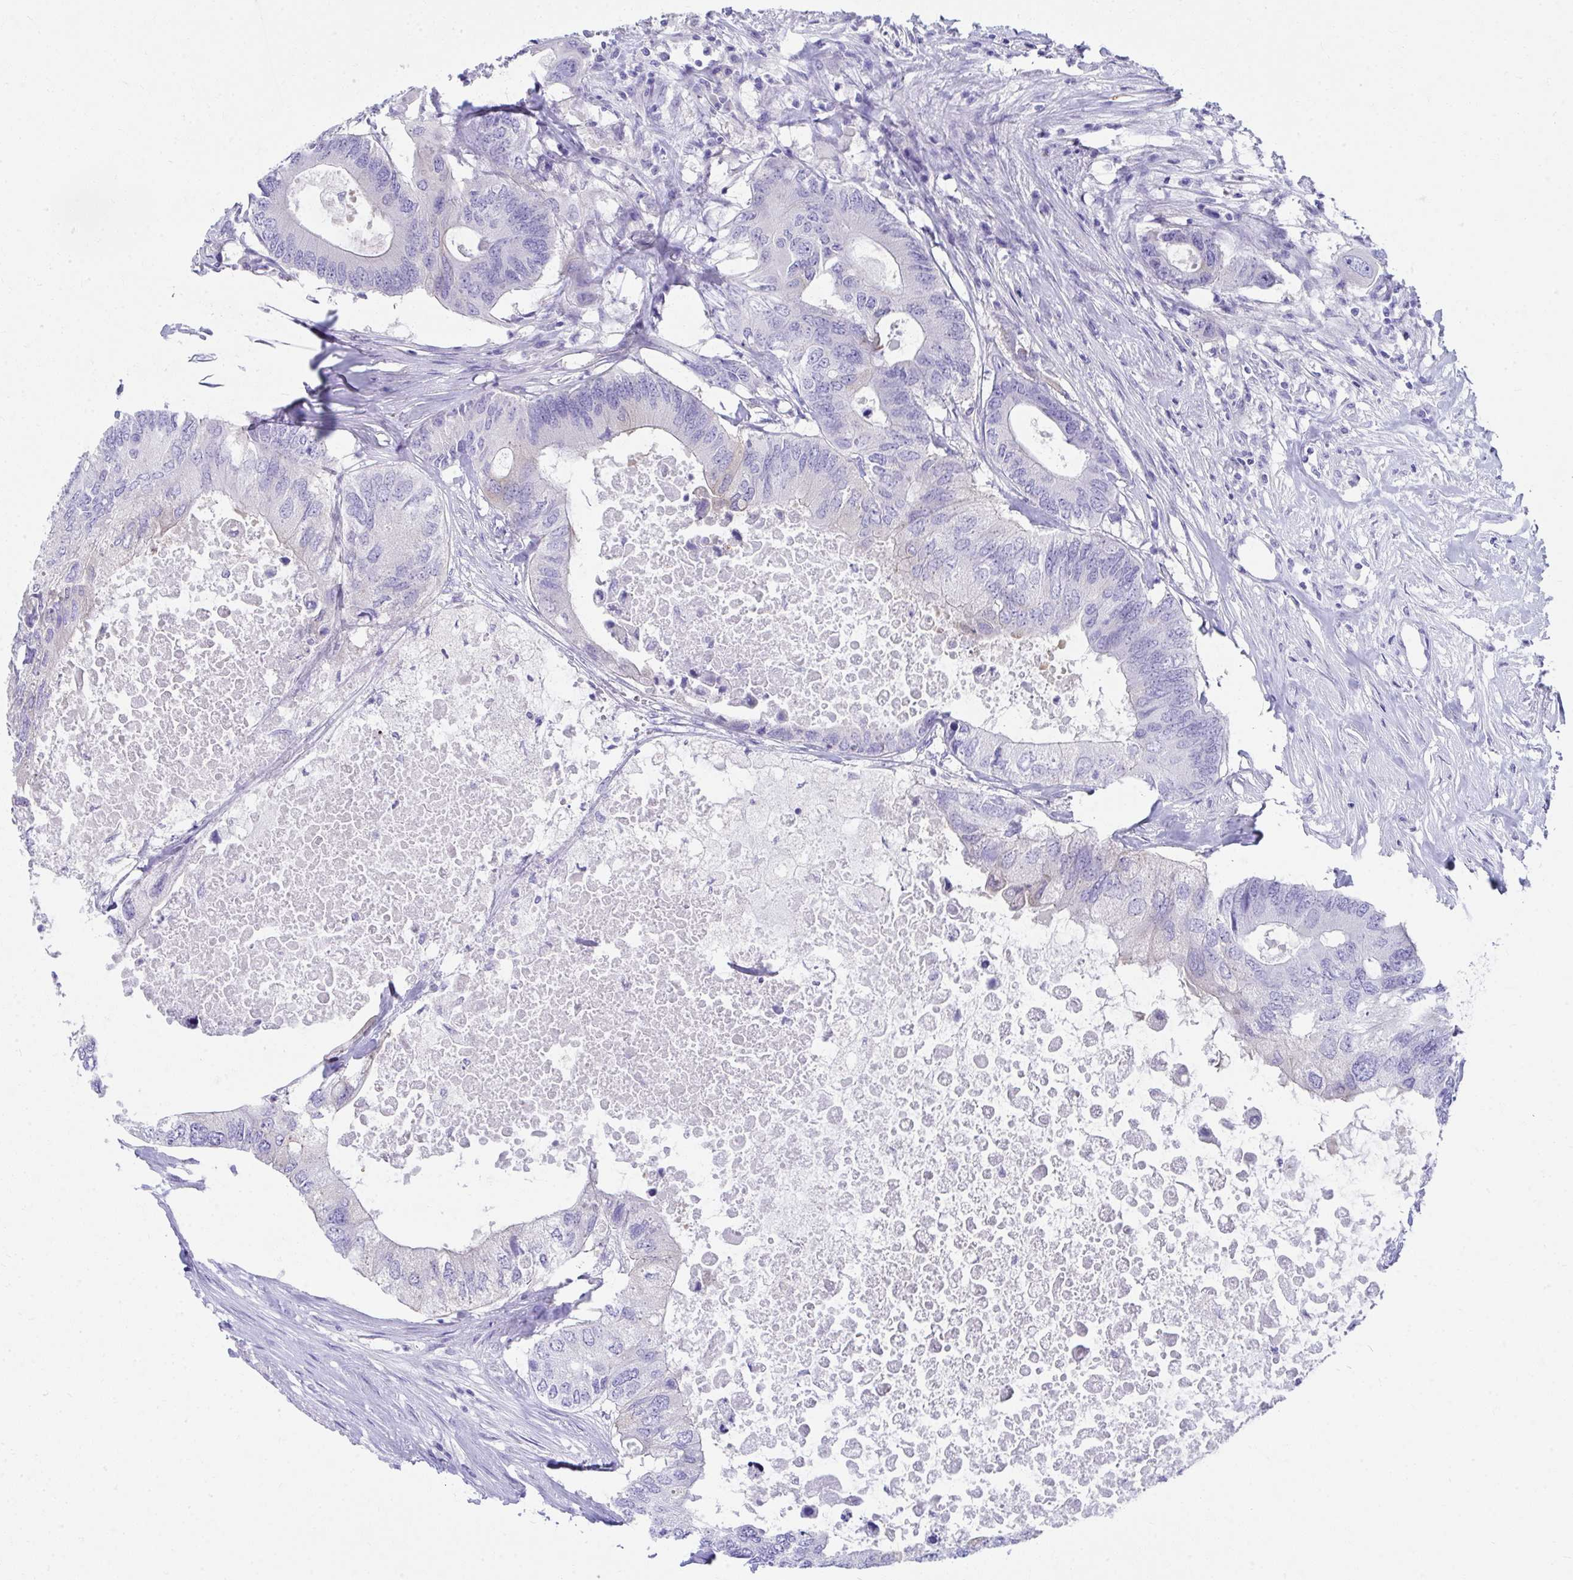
{"staining": {"intensity": "negative", "quantity": "none", "location": "none"}, "tissue": "colorectal cancer", "cell_type": "Tumor cells", "image_type": "cancer", "snomed": [{"axis": "morphology", "description": "Adenocarcinoma, NOS"}, {"axis": "topography", "description": "Colon"}], "caption": "Immunohistochemistry (IHC) histopathology image of neoplastic tissue: colorectal cancer (adenocarcinoma) stained with DAB reveals no significant protein staining in tumor cells.", "gene": "SEC14L3", "patient": {"sex": "male", "age": 71}}